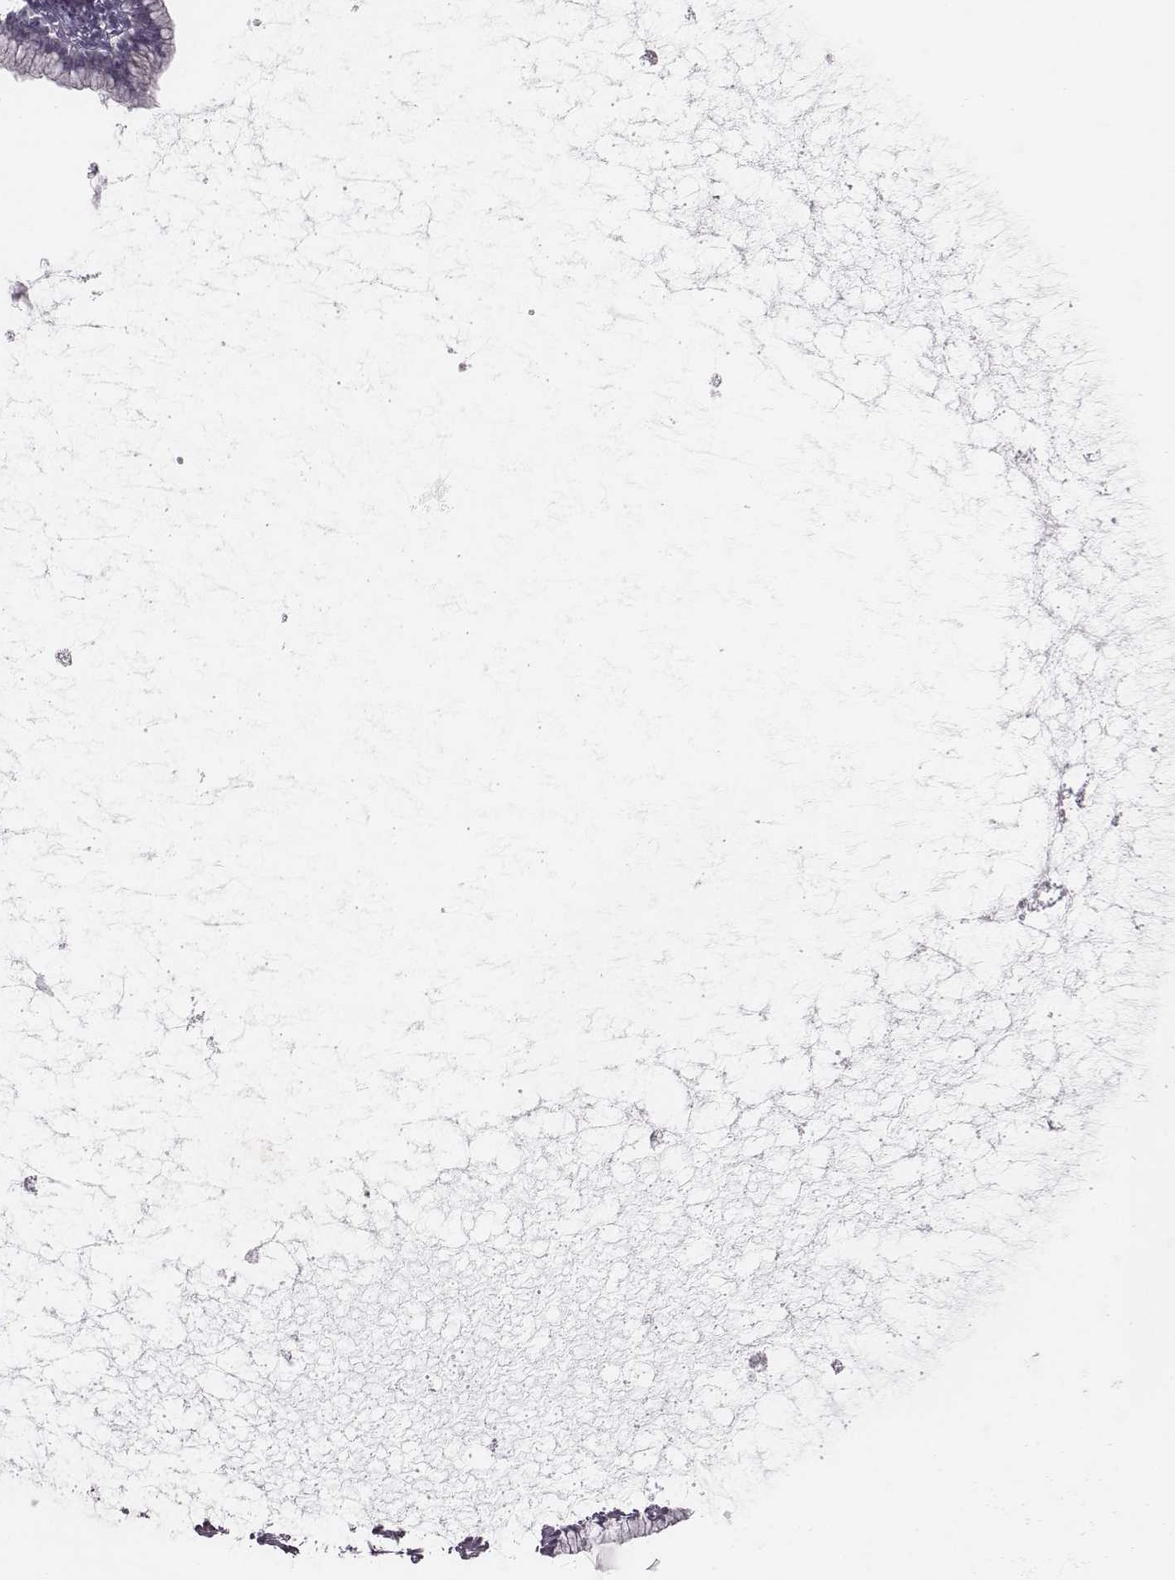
{"staining": {"intensity": "negative", "quantity": "none", "location": "none"}, "tissue": "ovarian cancer", "cell_type": "Tumor cells", "image_type": "cancer", "snomed": [{"axis": "morphology", "description": "Cystadenocarcinoma, mucinous, NOS"}, {"axis": "topography", "description": "Ovary"}], "caption": "Tumor cells are negative for brown protein staining in ovarian cancer (mucinous cystadenocarcinoma).", "gene": "CACNG4", "patient": {"sex": "female", "age": 41}}